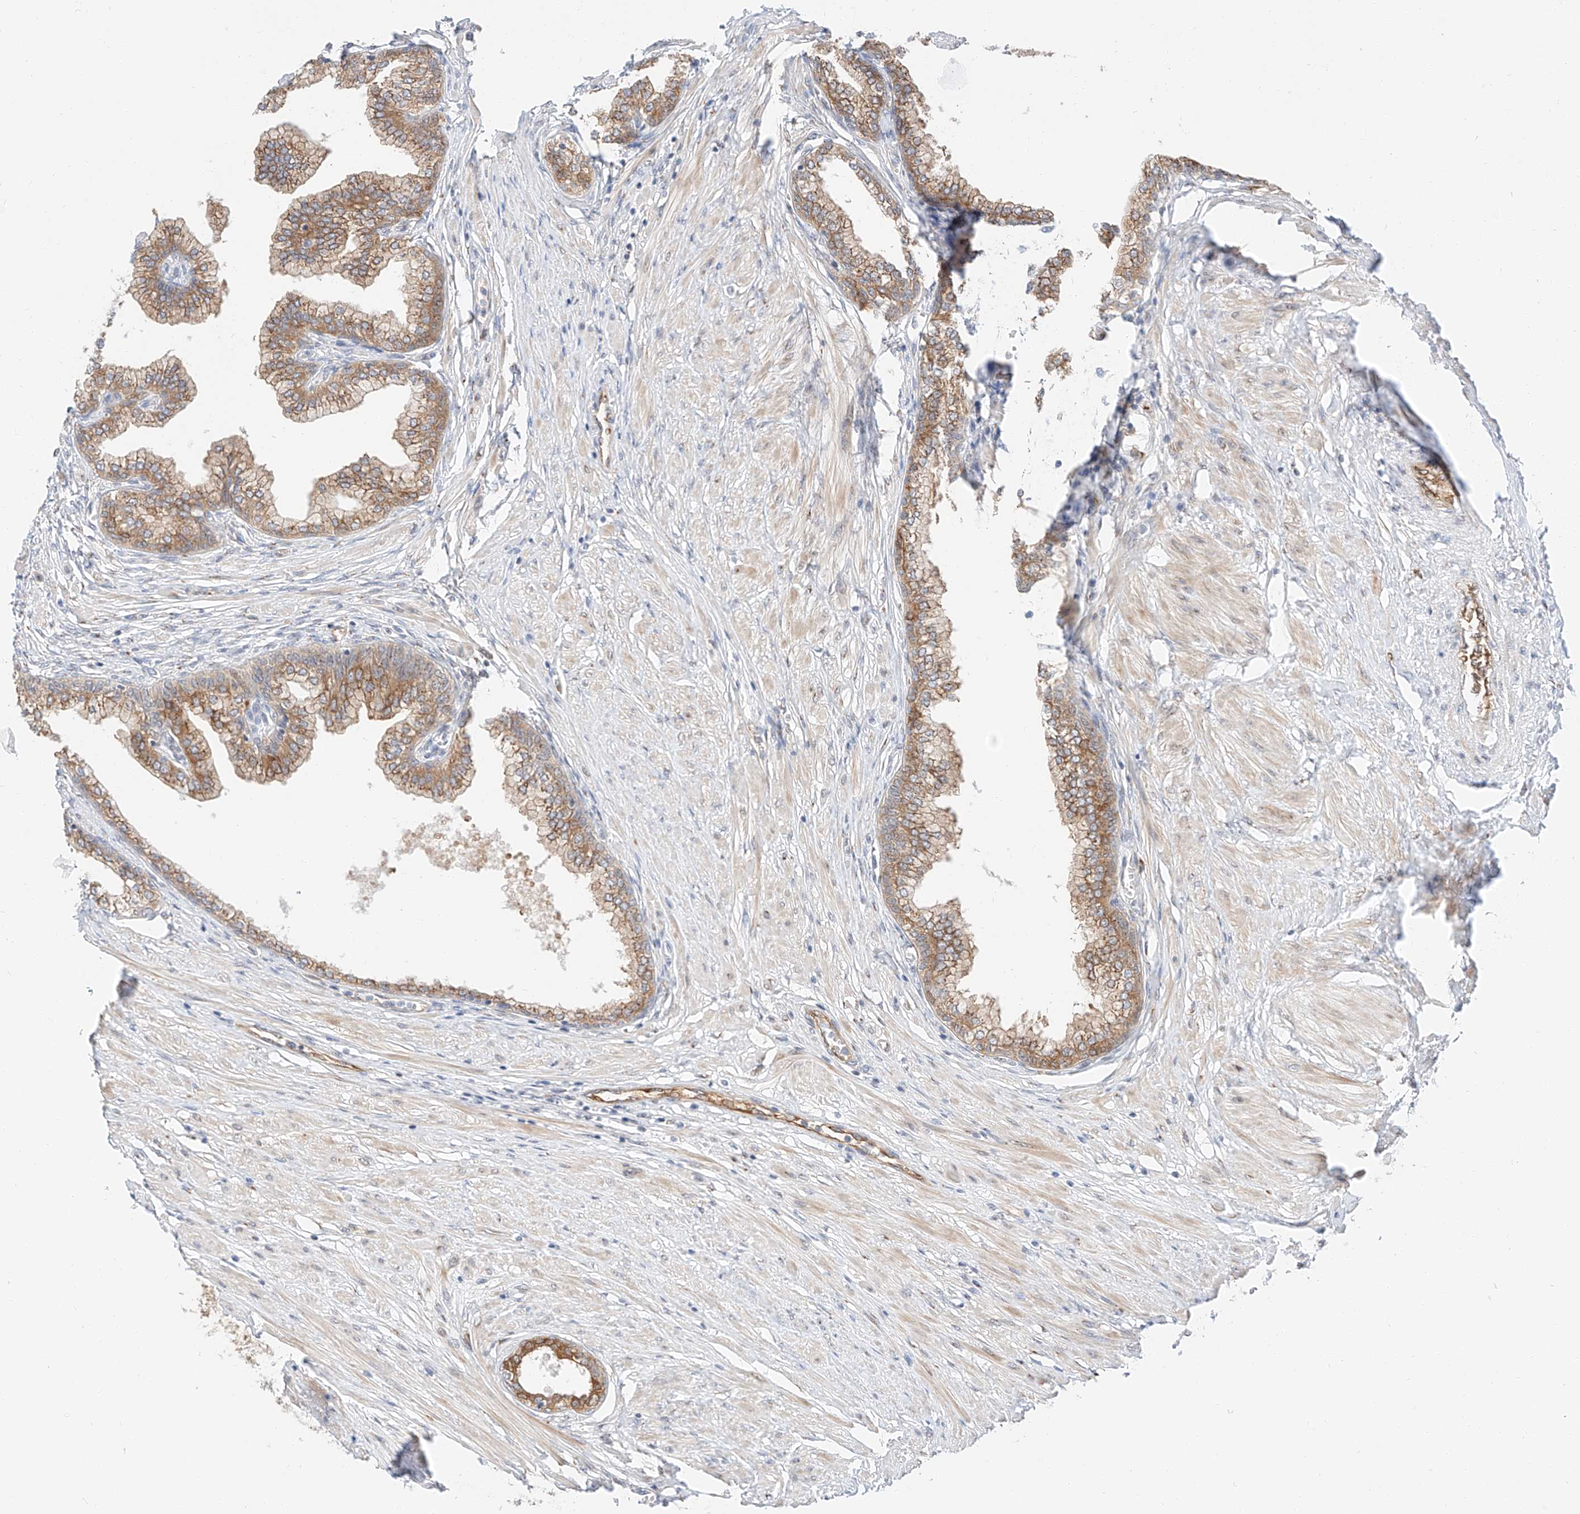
{"staining": {"intensity": "strong", "quantity": ">75%", "location": "cytoplasmic/membranous"}, "tissue": "prostate", "cell_type": "Glandular cells", "image_type": "normal", "snomed": [{"axis": "morphology", "description": "Normal tissue, NOS"}, {"axis": "morphology", "description": "Urothelial carcinoma, Low grade"}, {"axis": "topography", "description": "Urinary bladder"}, {"axis": "topography", "description": "Prostate"}], "caption": "Protein staining by immunohistochemistry reveals strong cytoplasmic/membranous expression in approximately >75% of glandular cells in unremarkable prostate.", "gene": "CARMIL1", "patient": {"sex": "male", "age": 60}}